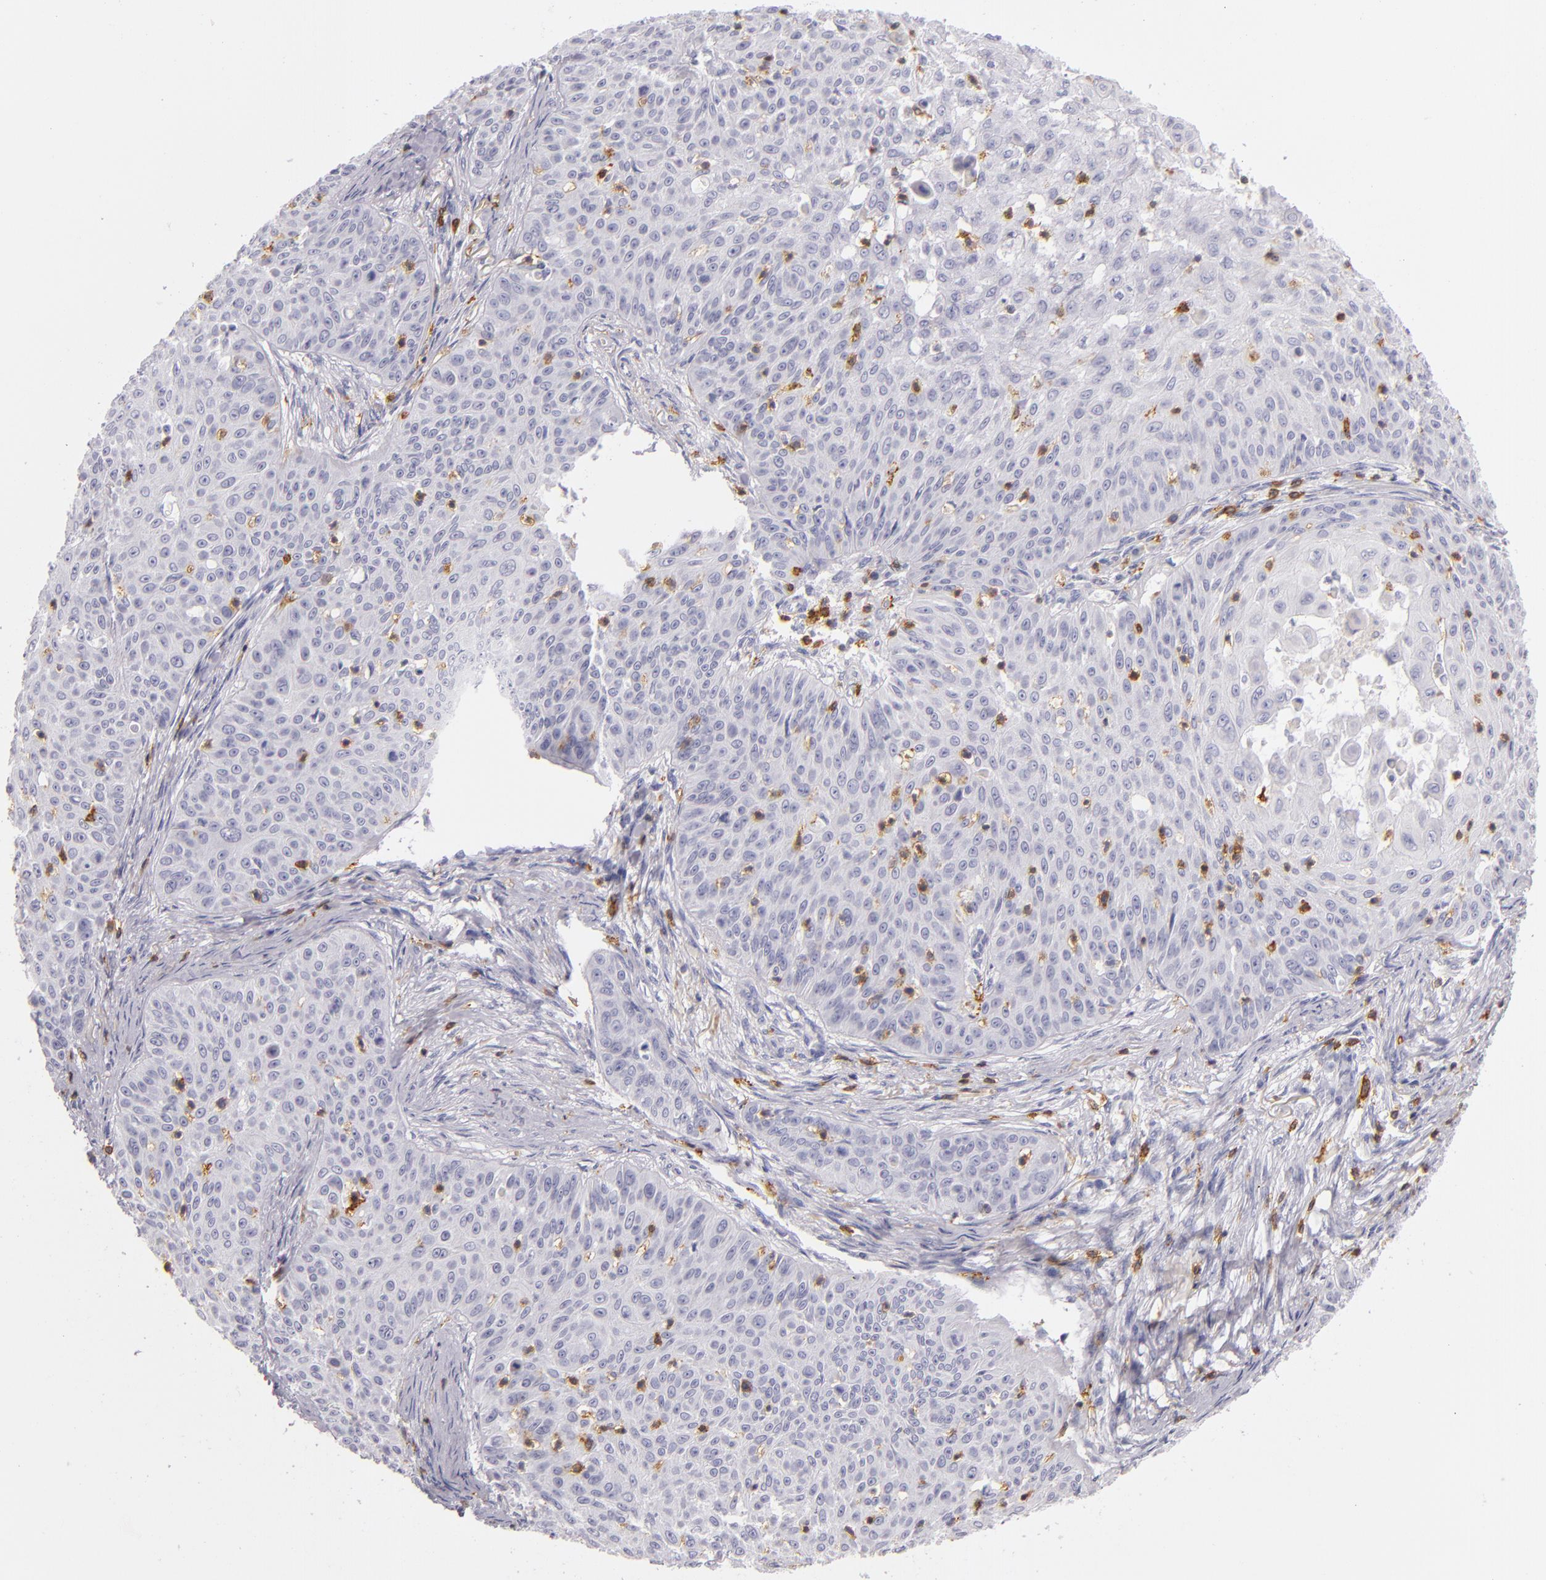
{"staining": {"intensity": "negative", "quantity": "none", "location": "none"}, "tissue": "skin cancer", "cell_type": "Tumor cells", "image_type": "cancer", "snomed": [{"axis": "morphology", "description": "Squamous cell carcinoma, NOS"}, {"axis": "topography", "description": "Skin"}], "caption": "Immunohistochemistry histopathology image of squamous cell carcinoma (skin) stained for a protein (brown), which displays no expression in tumor cells.", "gene": "LAT", "patient": {"sex": "male", "age": 82}}